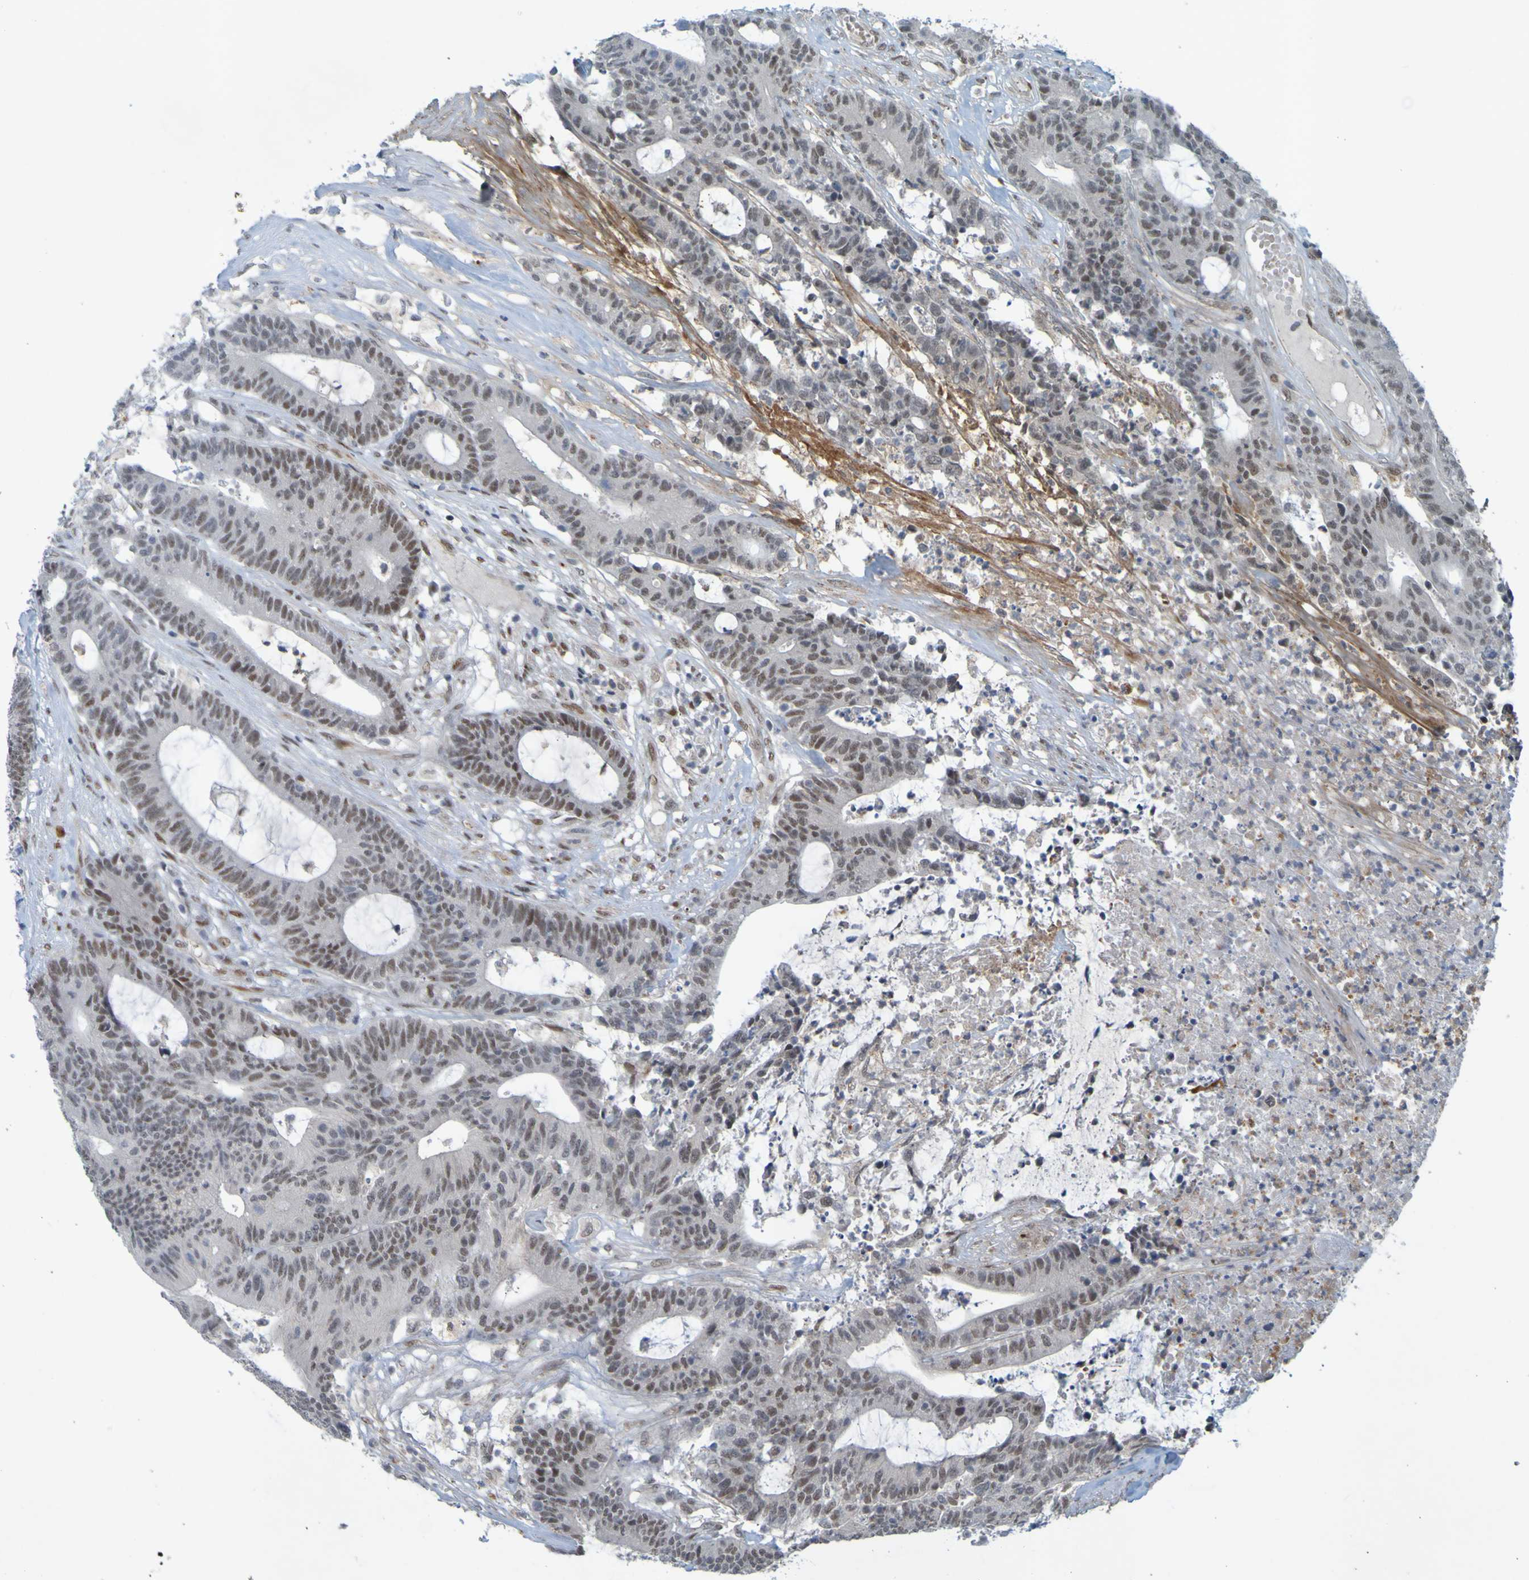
{"staining": {"intensity": "moderate", "quantity": "25%-75%", "location": "nuclear"}, "tissue": "colorectal cancer", "cell_type": "Tumor cells", "image_type": "cancer", "snomed": [{"axis": "morphology", "description": "Adenocarcinoma, NOS"}, {"axis": "topography", "description": "Colon"}], "caption": "DAB (3,3'-diaminobenzidine) immunohistochemical staining of colorectal cancer (adenocarcinoma) shows moderate nuclear protein positivity in approximately 25%-75% of tumor cells.", "gene": "MCPH1", "patient": {"sex": "female", "age": 84}}